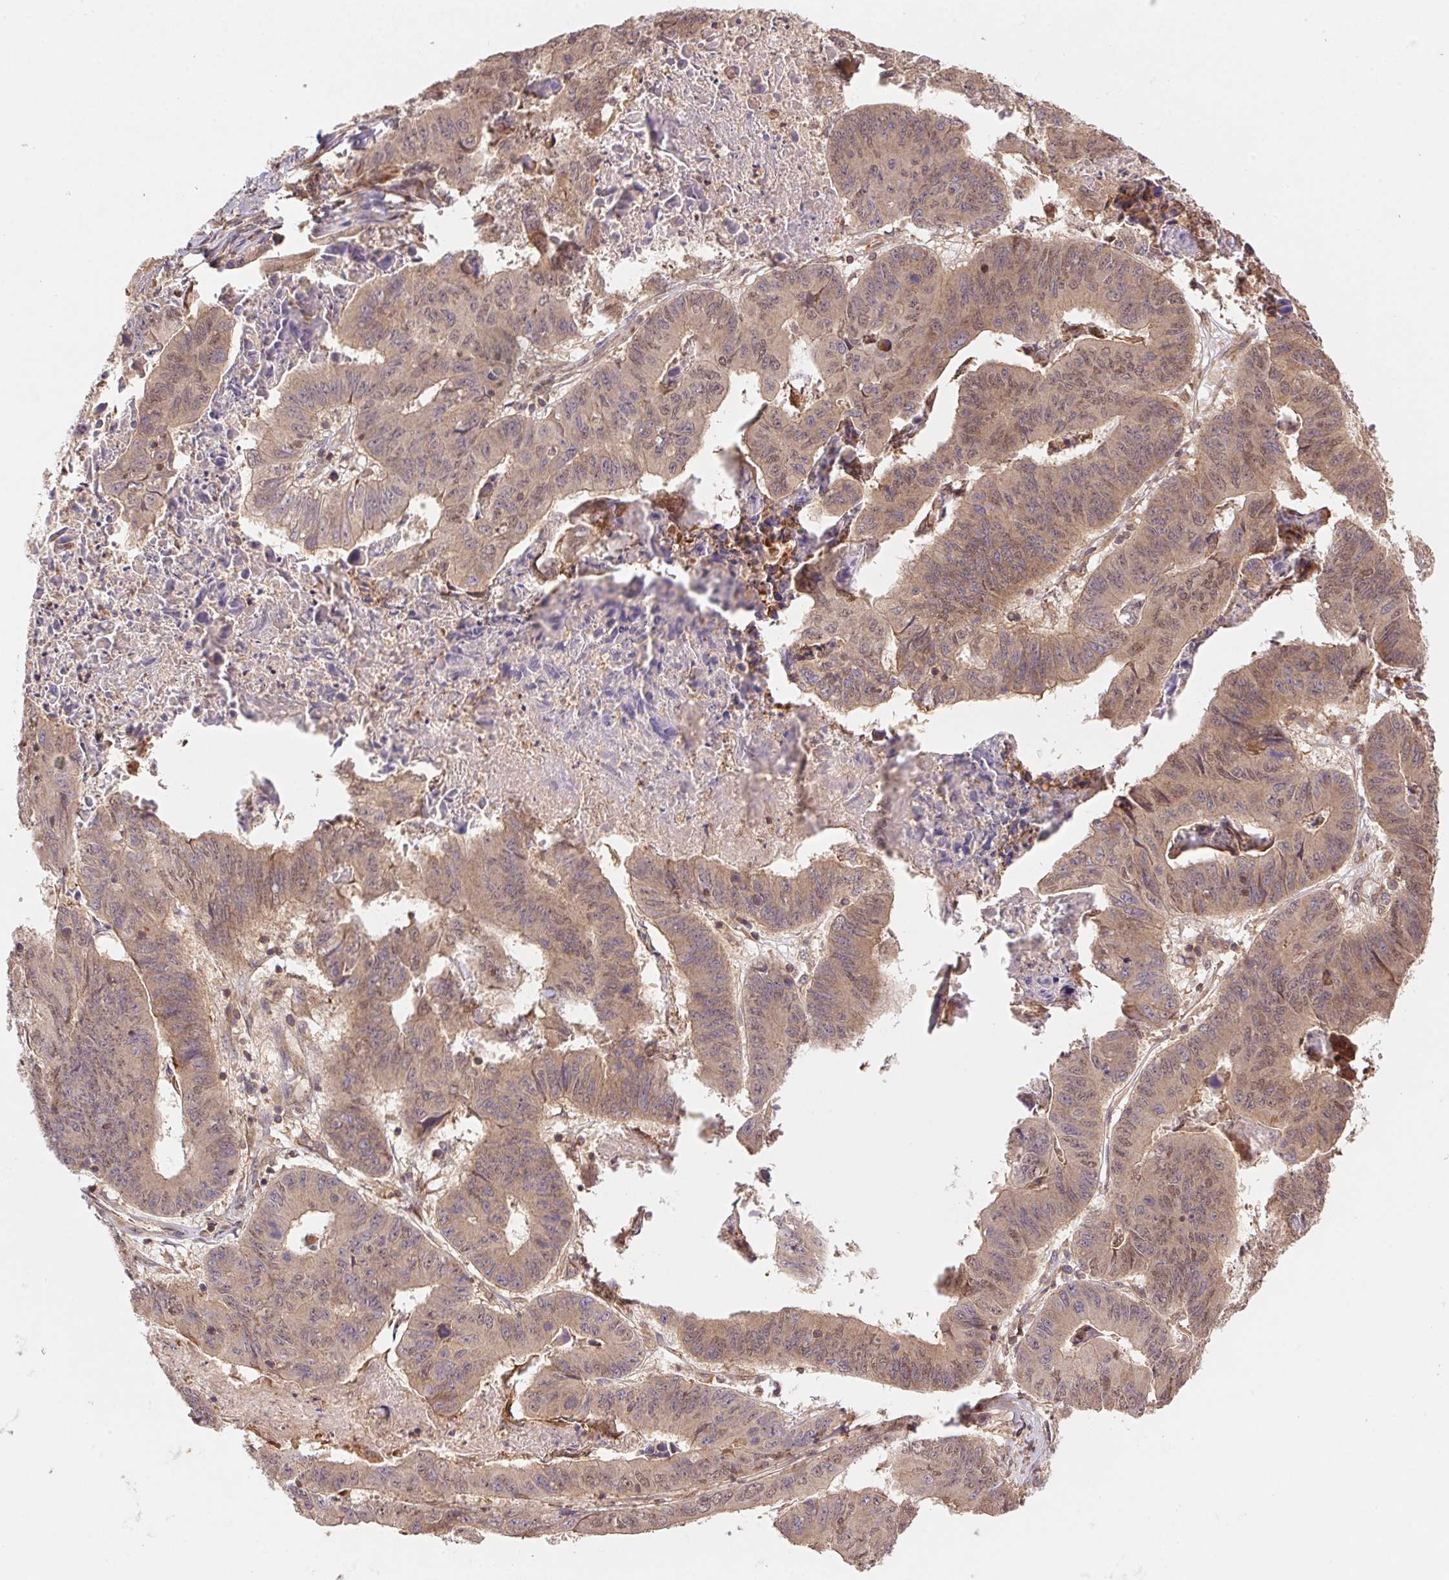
{"staining": {"intensity": "weak", "quantity": ">75%", "location": "cytoplasmic/membranous,nuclear"}, "tissue": "stomach cancer", "cell_type": "Tumor cells", "image_type": "cancer", "snomed": [{"axis": "morphology", "description": "Adenocarcinoma, NOS"}, {"axis": "topography", "description": "Stomach, lower"}], "caption": "Stomach cancer was stained to show a protein in brown. There is low levels of weak cytoplasmic/membranous and nuclear positivity in approximately >75% of tumor cells.", "gene": "MEX3D", "patient": {"sex": "male", "age": 77}}